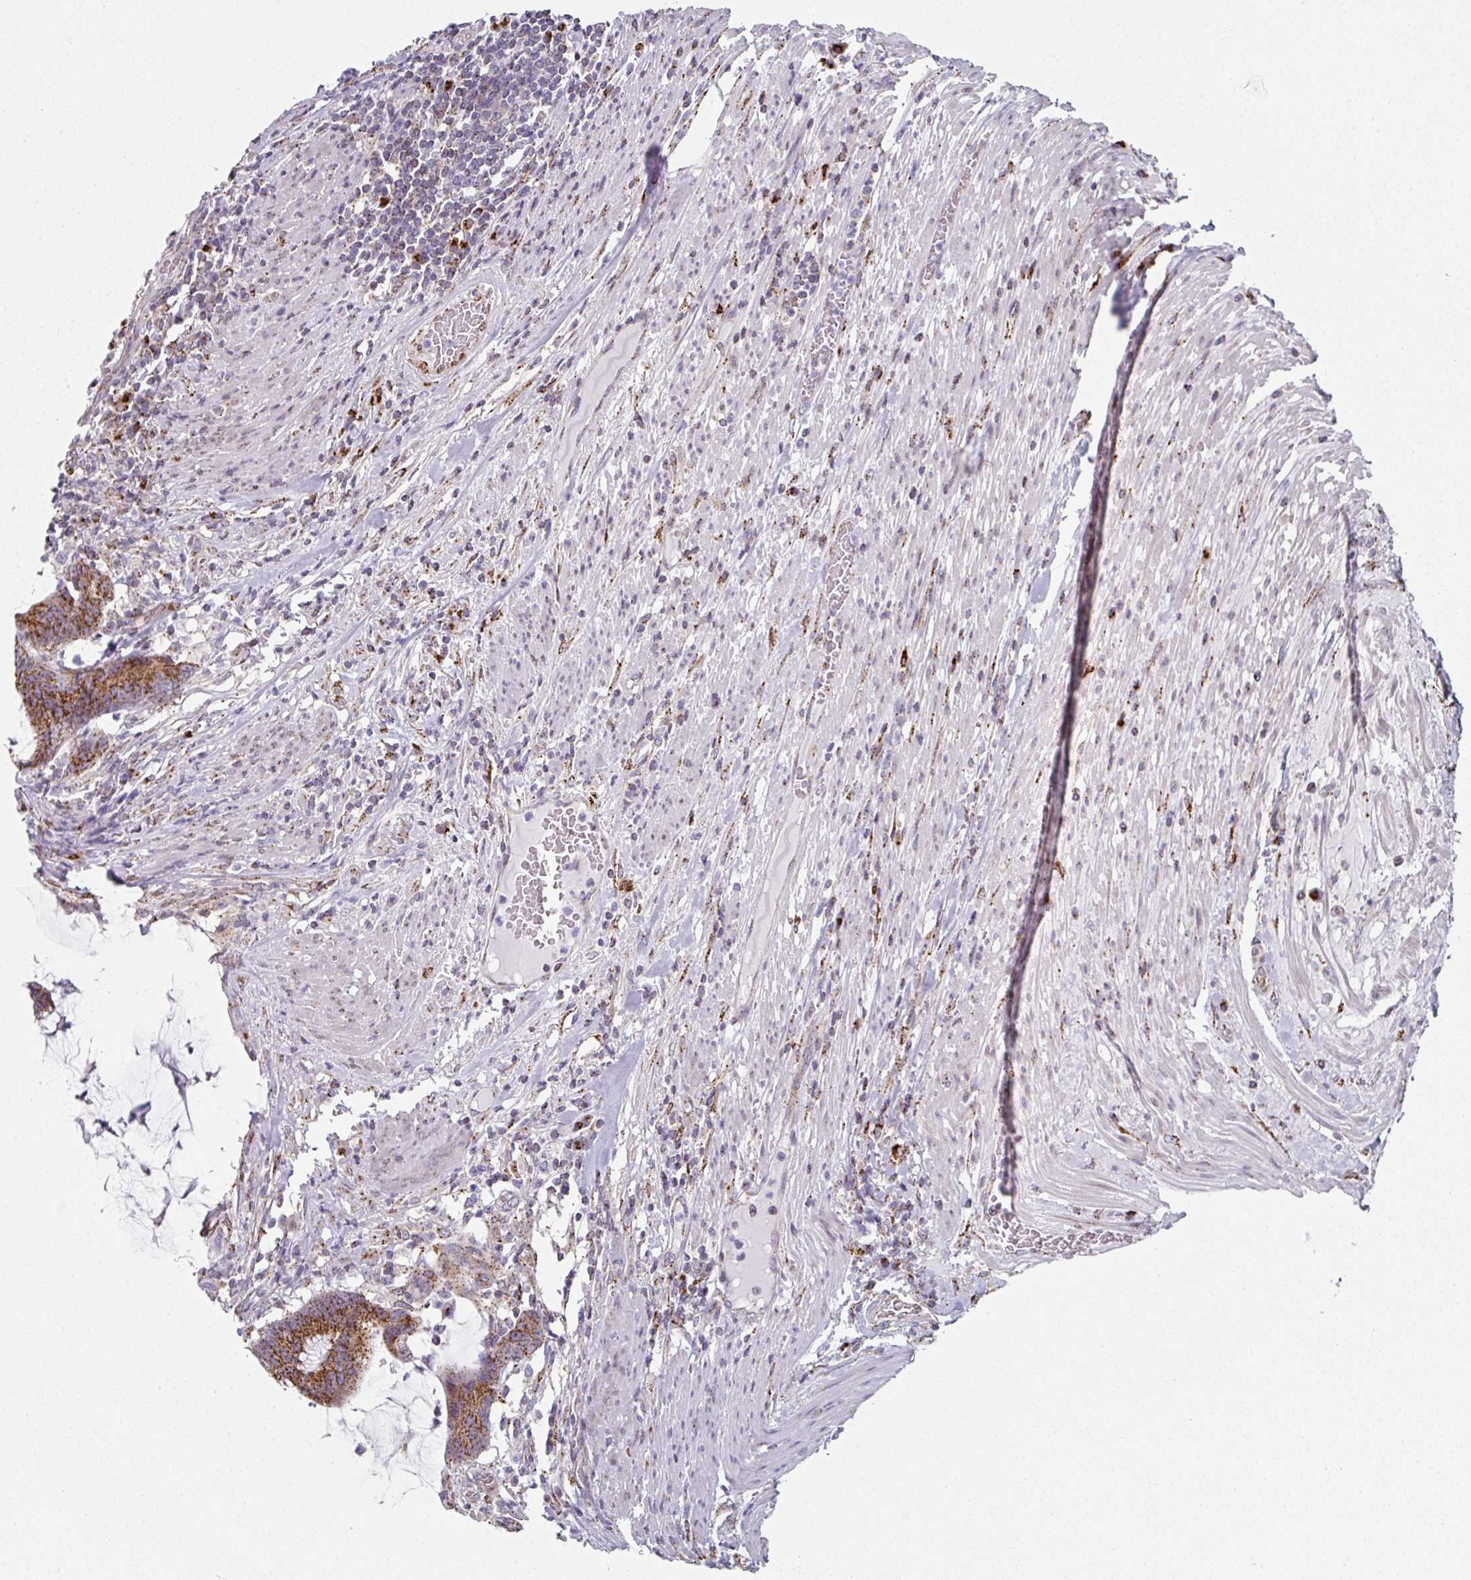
{"staining": {"intensity": "strong", "quantity": ">75%", "location": "cytoplasmic/membranous"}, "tissue": "colorectal cancer", "cell_type": "Tumor cells", "image_type": "cancer", "snomed": [{"axis": "morphology", "description": "Adenocarcinoma, NOS"}, {"axis": "topography", "description": "Rectum"}], "caption": "Immunohistochemistry (IHC) micrograph of colorectal cancer stained for a protein (brown), which reveals high levels of strong cytoplasmic/membranous staining in approximately >75% of tumor cells.", "gene": "CCDC85B", "patient": {"sex": "female", "age": 77}}